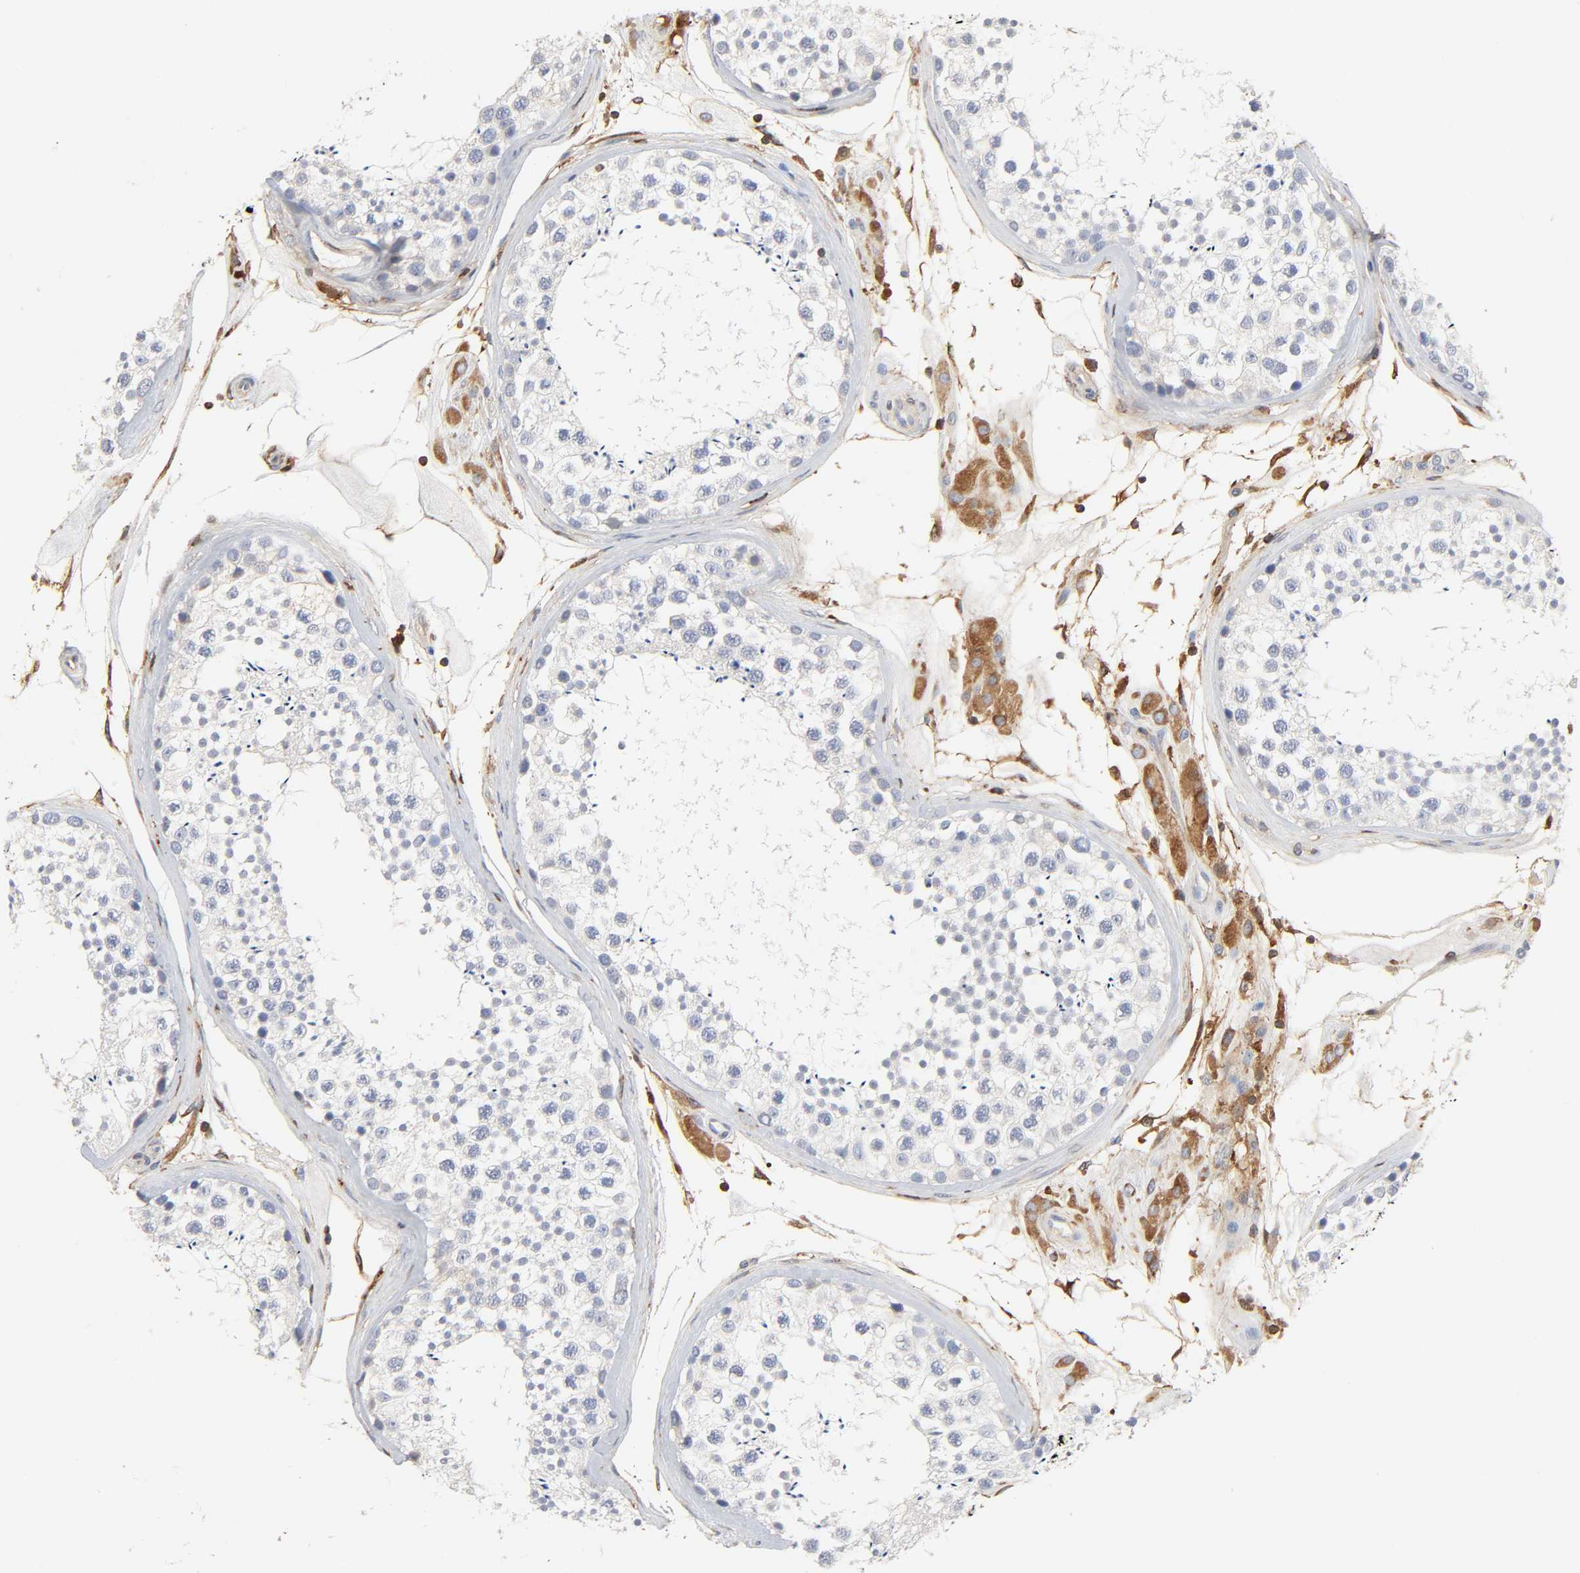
{"staining": {"intensity": "negative", "quantity": "none", "location": "none"}, "tissue": "testis", "cell_type": "Cells in seminiferous ducts", "image_type": "normal", "snomed": [{"axis": "morphology", "description": "Normal tissue, NOS"}, {"axis": "topography", "description": "Testis"}], "caption": "Benign testis was stained to show a protein in brown. There is no significant expression in cells in seminiferous ducts. (Stains: DAB immunohistochemistry (IHC) with hematoxylin counter stain, Microscopy: brightfield microscopy at high magnification).", "gene": "BIN1", "patient": {"sex": "male", "age": 46}}